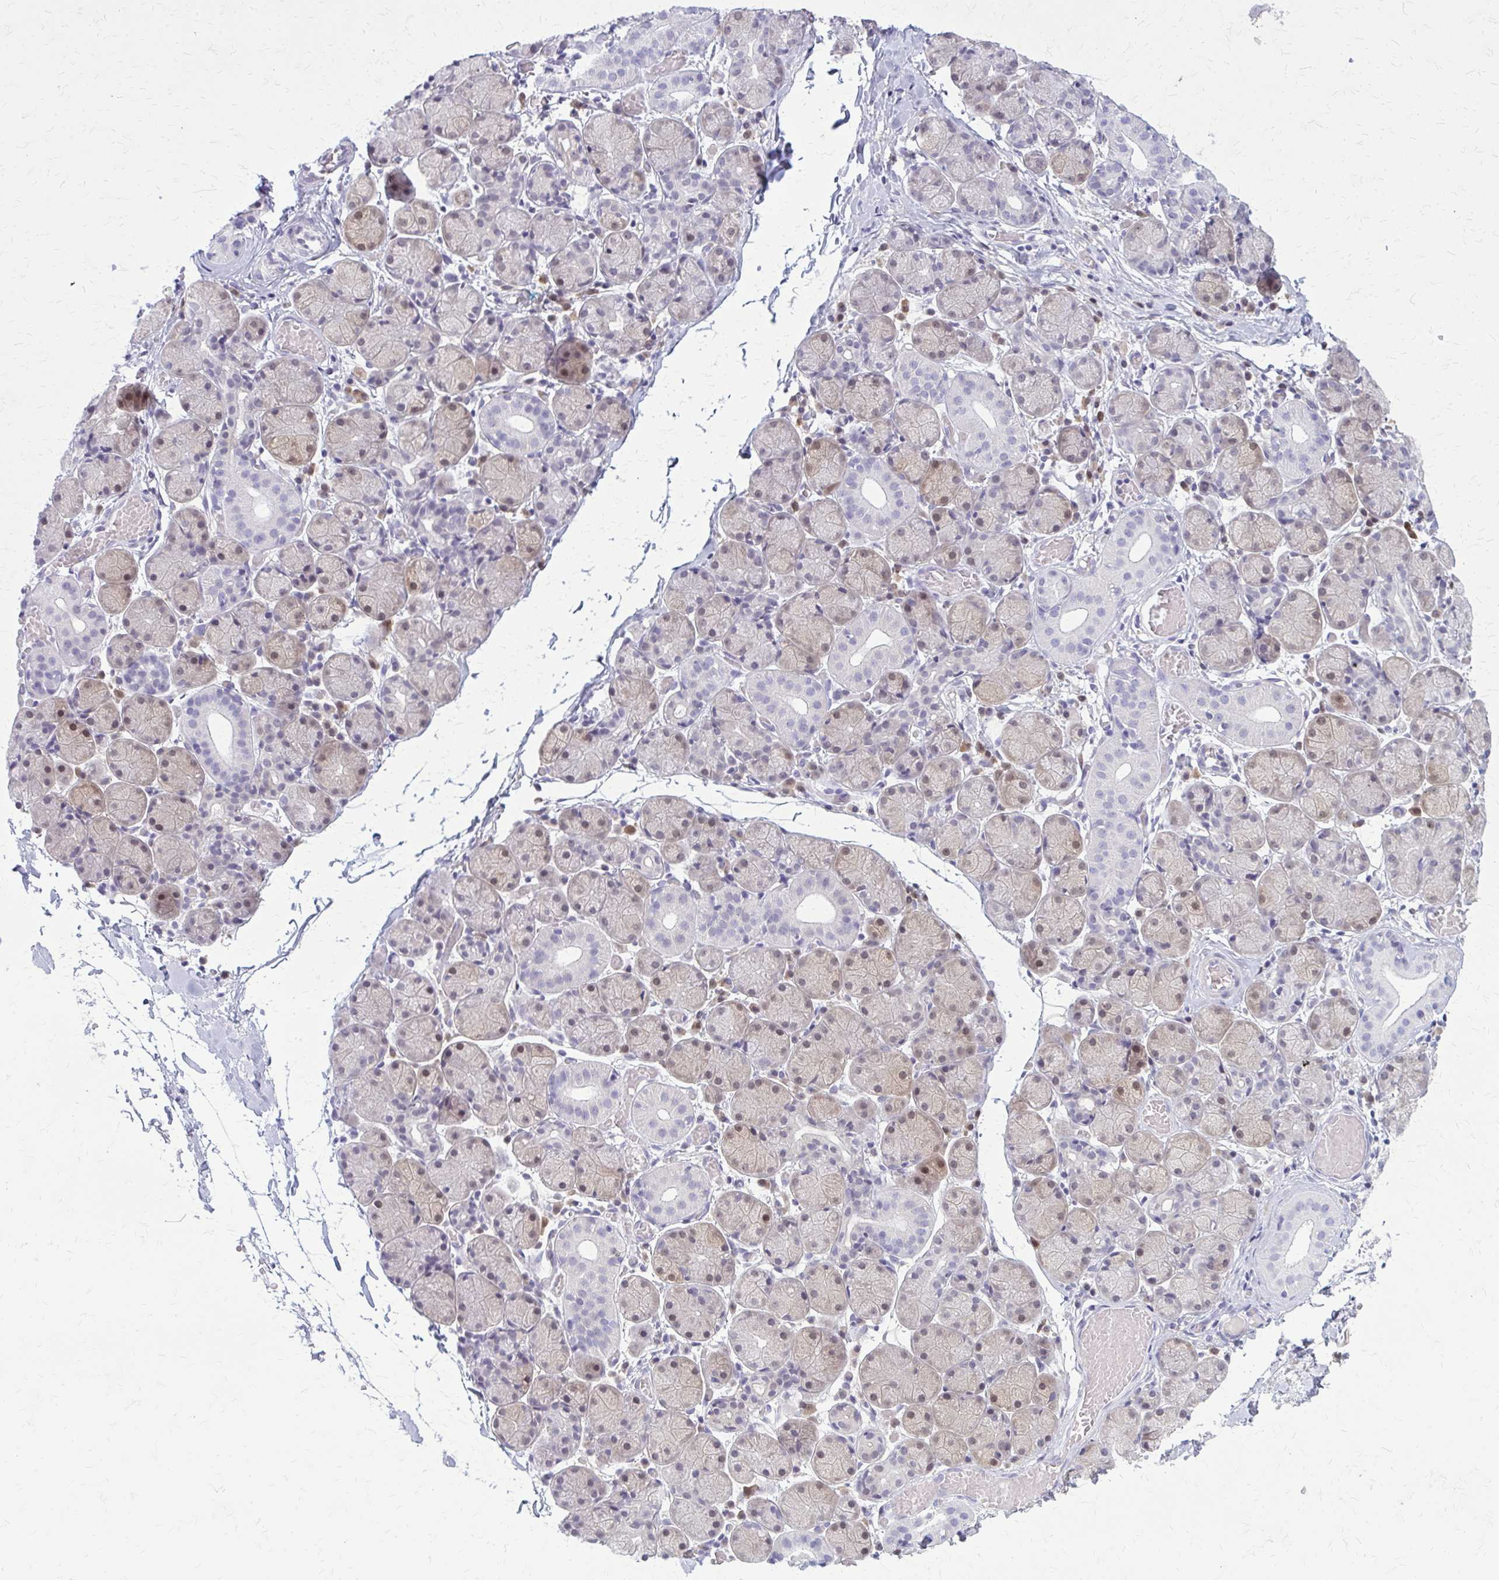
{"staining": {"intensity": "moderate", "quantity": "<25%", "location": "cytoplasmic/membranous,nuclear"}, "tissue": "salivary gland", "cell_type": "Glandular cells", "image_type": "normal", "snomed": [{"axis": "morphology", "description": "Normal tissue, NOS"}, {"axis": "topography", "description": "Salivary gland"}], "caption": "A high-resolution micrograph shows immunohistochemistry staining of normal salivary gland, which exhibits moderate cytoplasmic/membranous,nuclear positivity in approximately <25% of glandular cells.", "gene": "GLRX", "patient": {"sex": "female", "age": 24}}